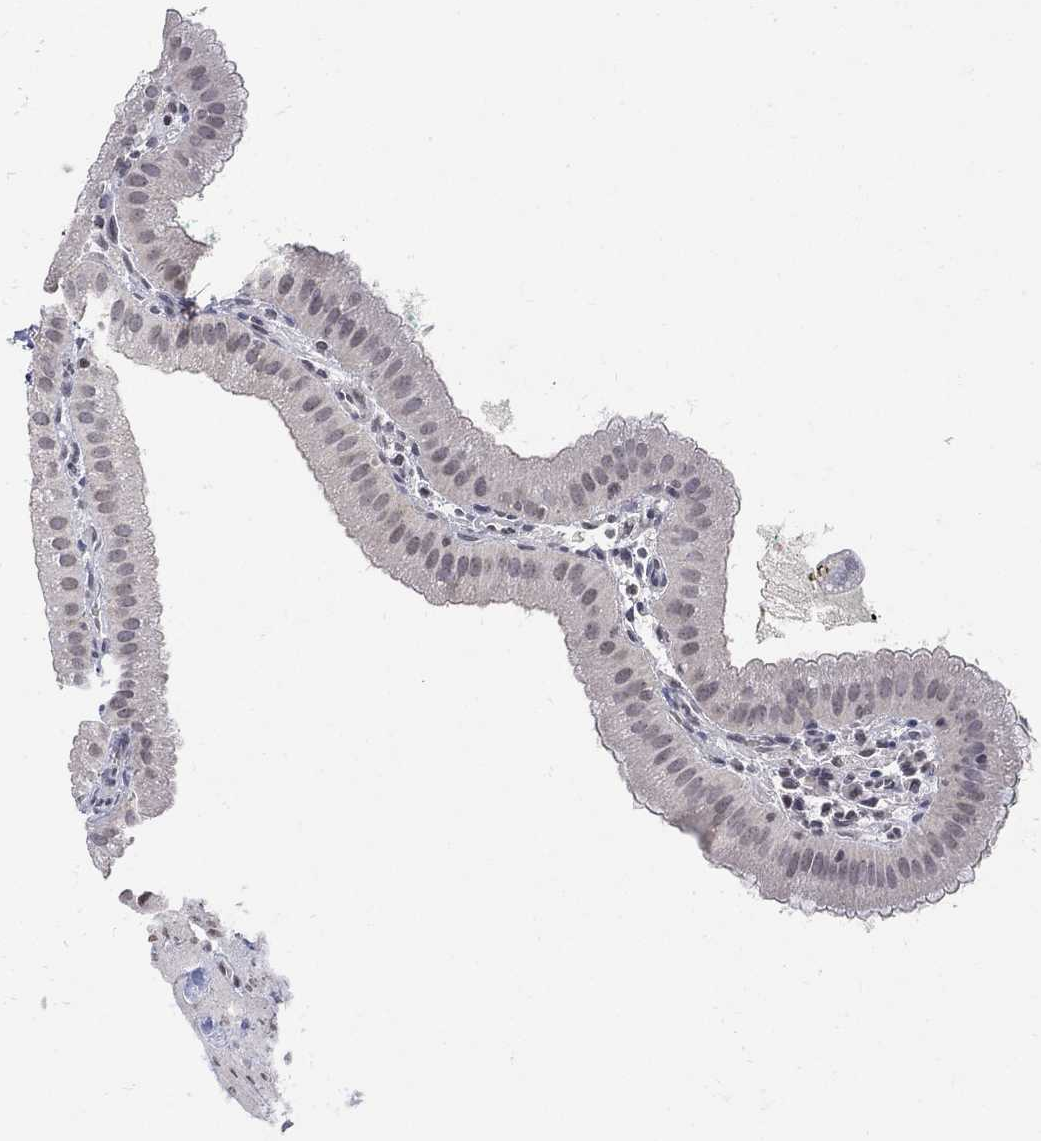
{"staining": {"intensity": "negative", "quantity": "none", "location": "none"}, "tissue": "gallbladder", "cell_type": "Glandular cells", "image_type": "normal", "snomed": [{"axis": "morphology", "description": "Normal tissue, NOS"}, {"axis": "topography", "description": "Gallbladder"}], "caption": "DAB immunohistochemical staining of unremarkable human gallbladder shows no significant staining in glandular cells.", "gene": "KLF12", "patient": {"sex": "male", "age": 67}}